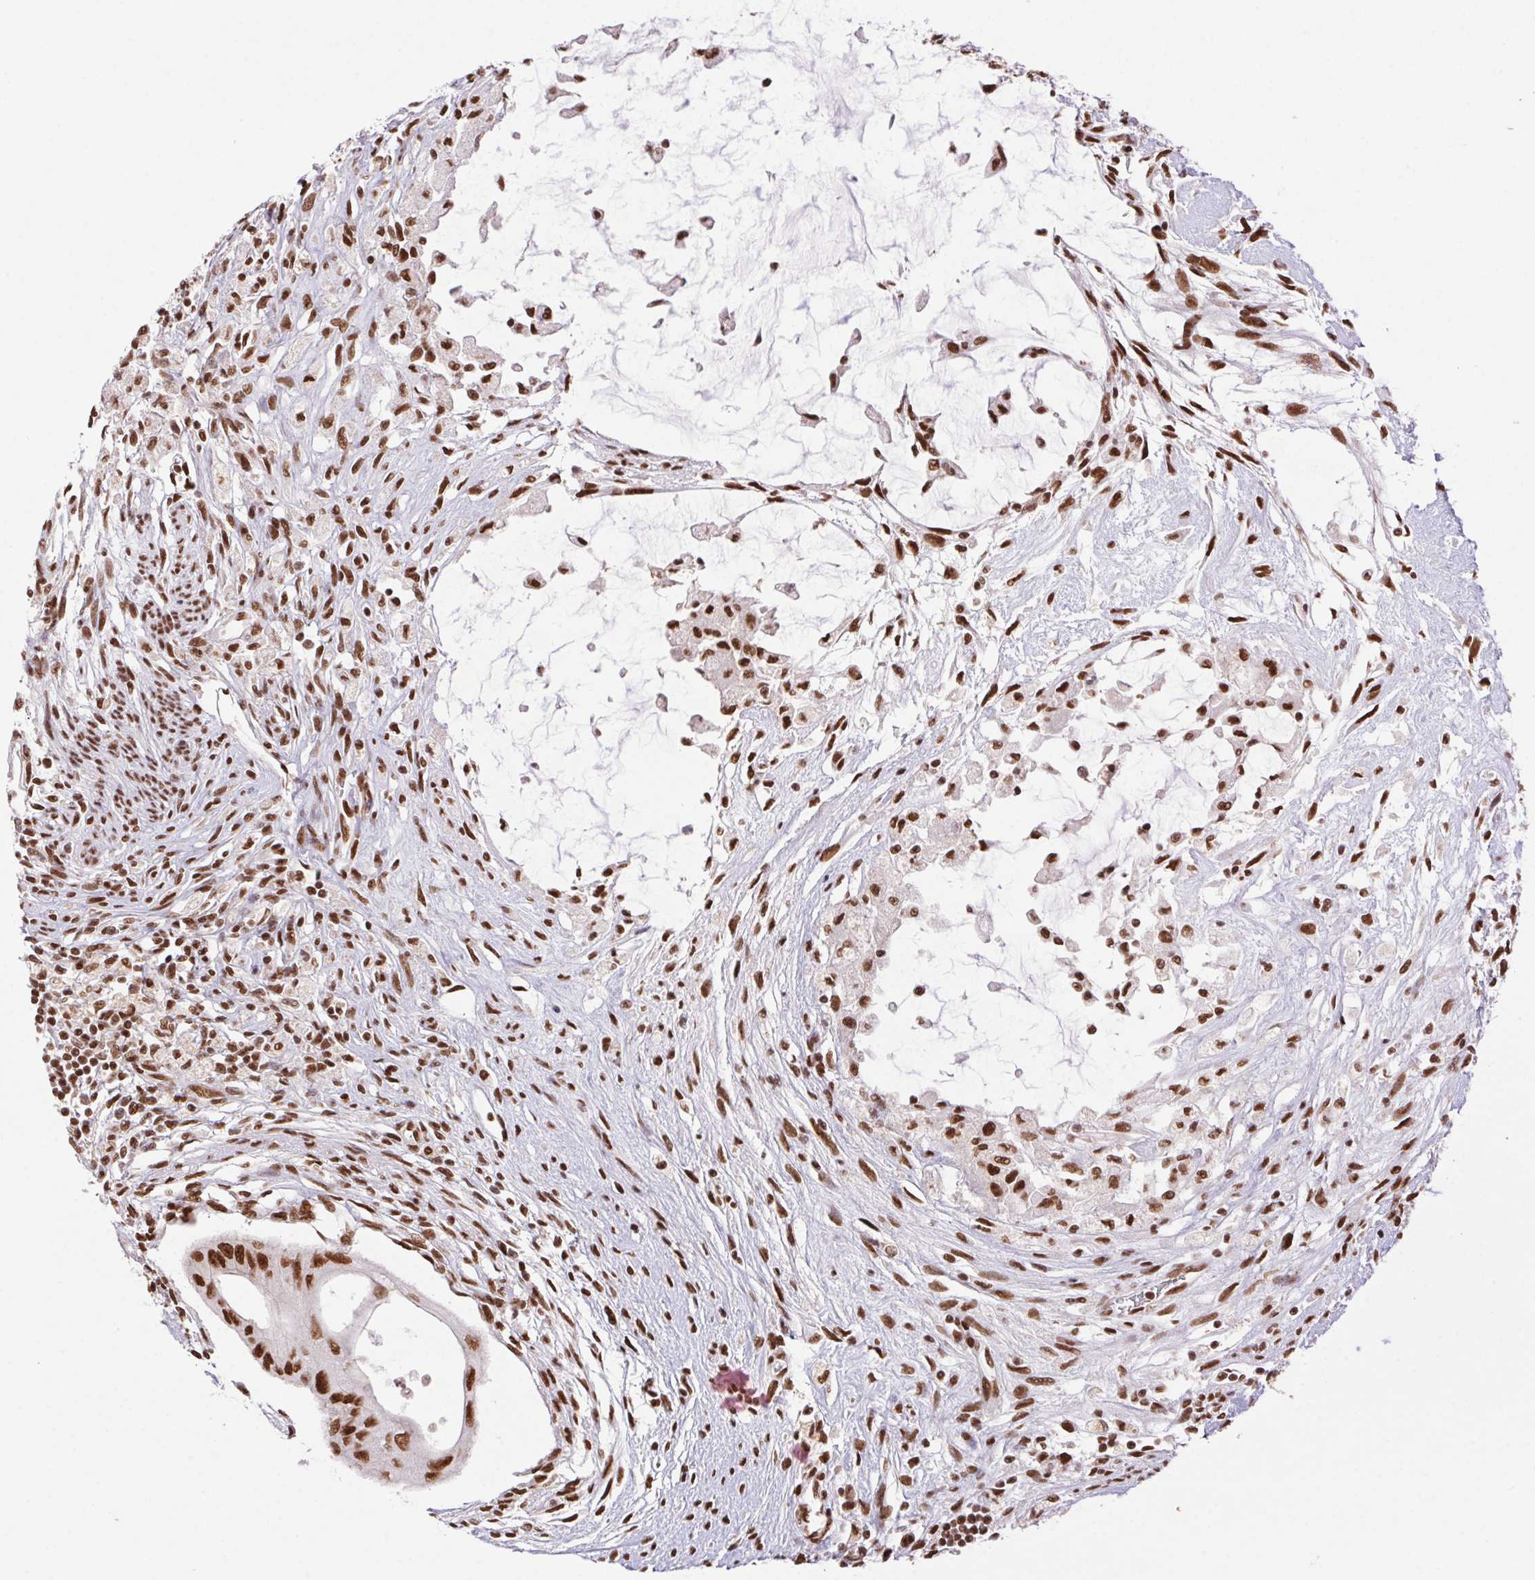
{"staining": {"intensity": "strong", "quantity": ">75%", "location": "nuclear"}, "tissue": "testis cancer", "cell_type": "Tumor cells", "image_type": "cancer", "snomed": [{"axis": "morphology", "description": "Carcinoma, Embryonal, NOS"}, {"axis": "topography", "description": "Testis"}], "caption": "A brown stain labels strong nuclear staining of a protein in testis embryonal carcinoma tumor cells.", "gene": "ZNF207", "patient": {"sex": "male", "age": 37}}